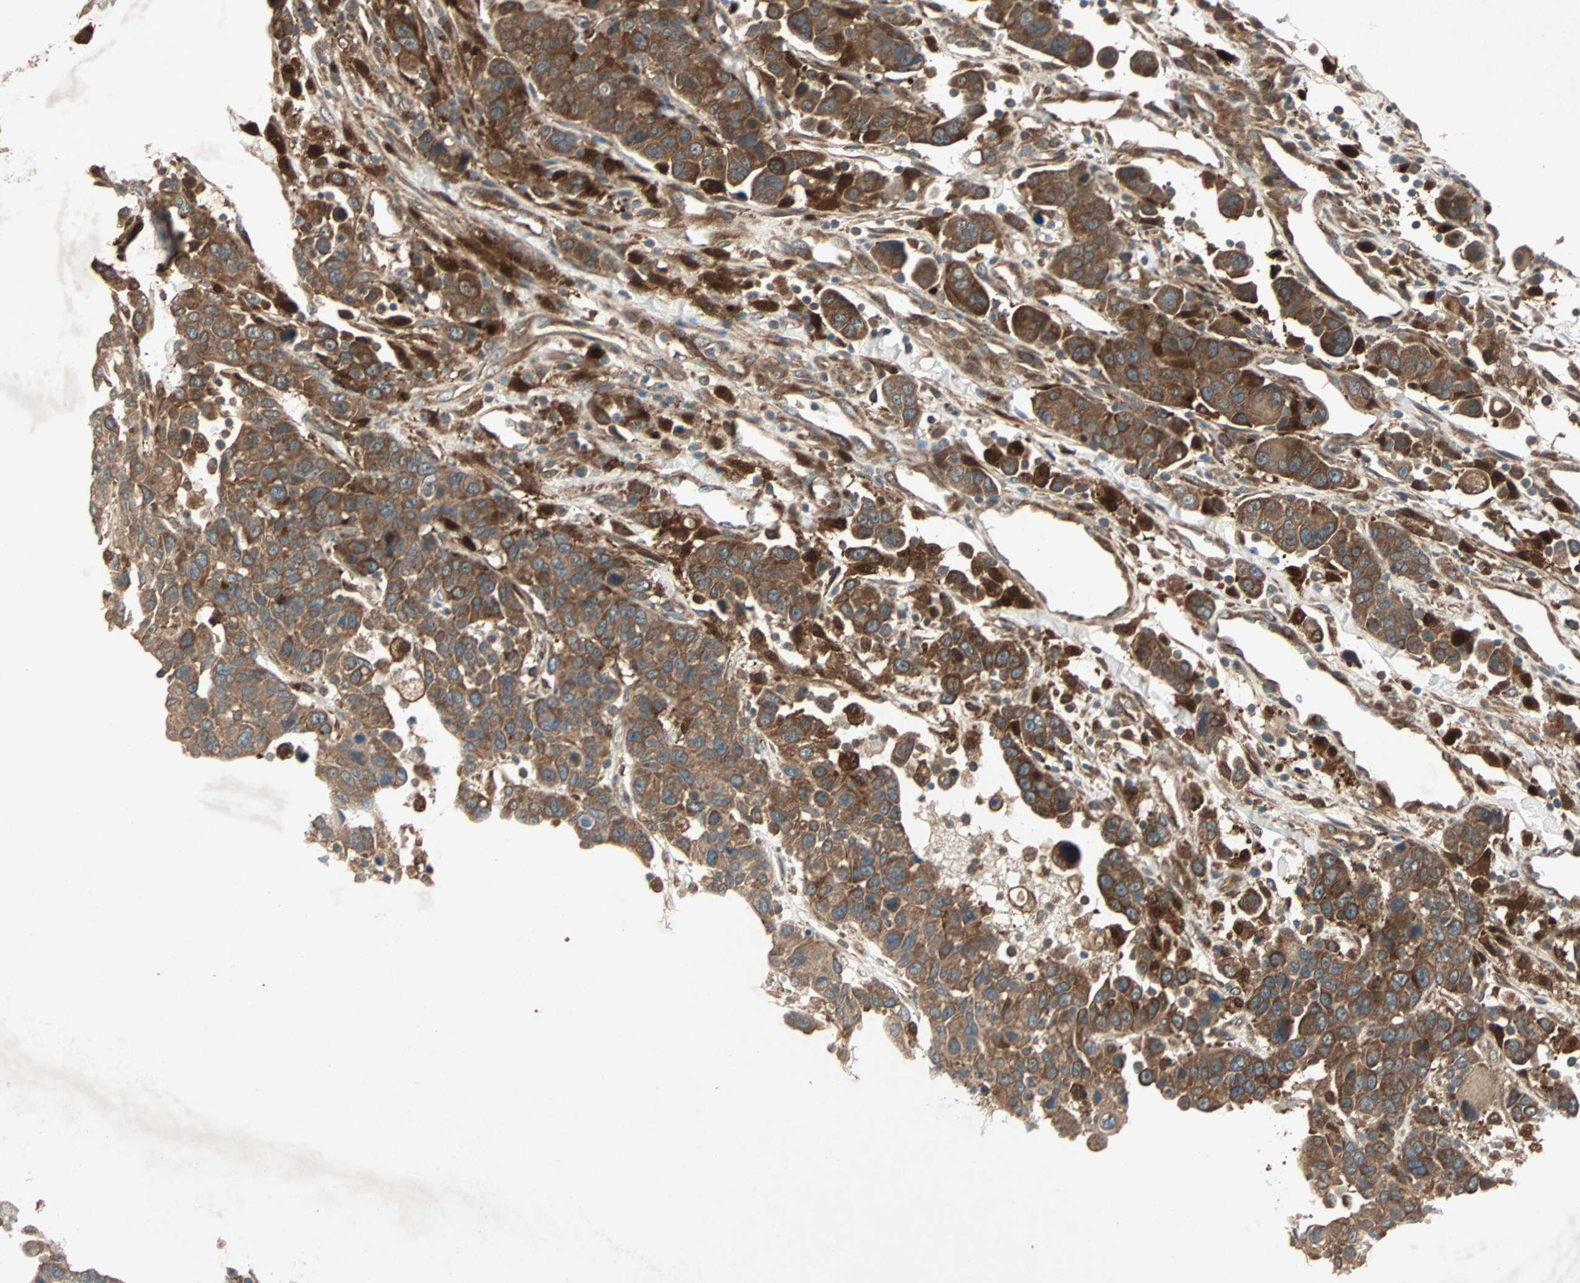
{"staining": {"intensity": "strong", "quantity": ">75%", "location": "cytoplasmic/membranous"}, "tissue": "breast cancer", "cell_type": "Tumor cells", "image_type": "cancer", "snomed": [{"axis": "morphology", "description": "Duct carcinoma"}, {"axis": "topography", "description": "Breast"}], "caption": "Protein expression analysis of breast intraductal carcinoma demonstrates strong cytoplasmic/membranous positivity in approximately >75% of tumor cells.", "gene": "SDSL", "patient": {"sex": "female", "age": 37}}